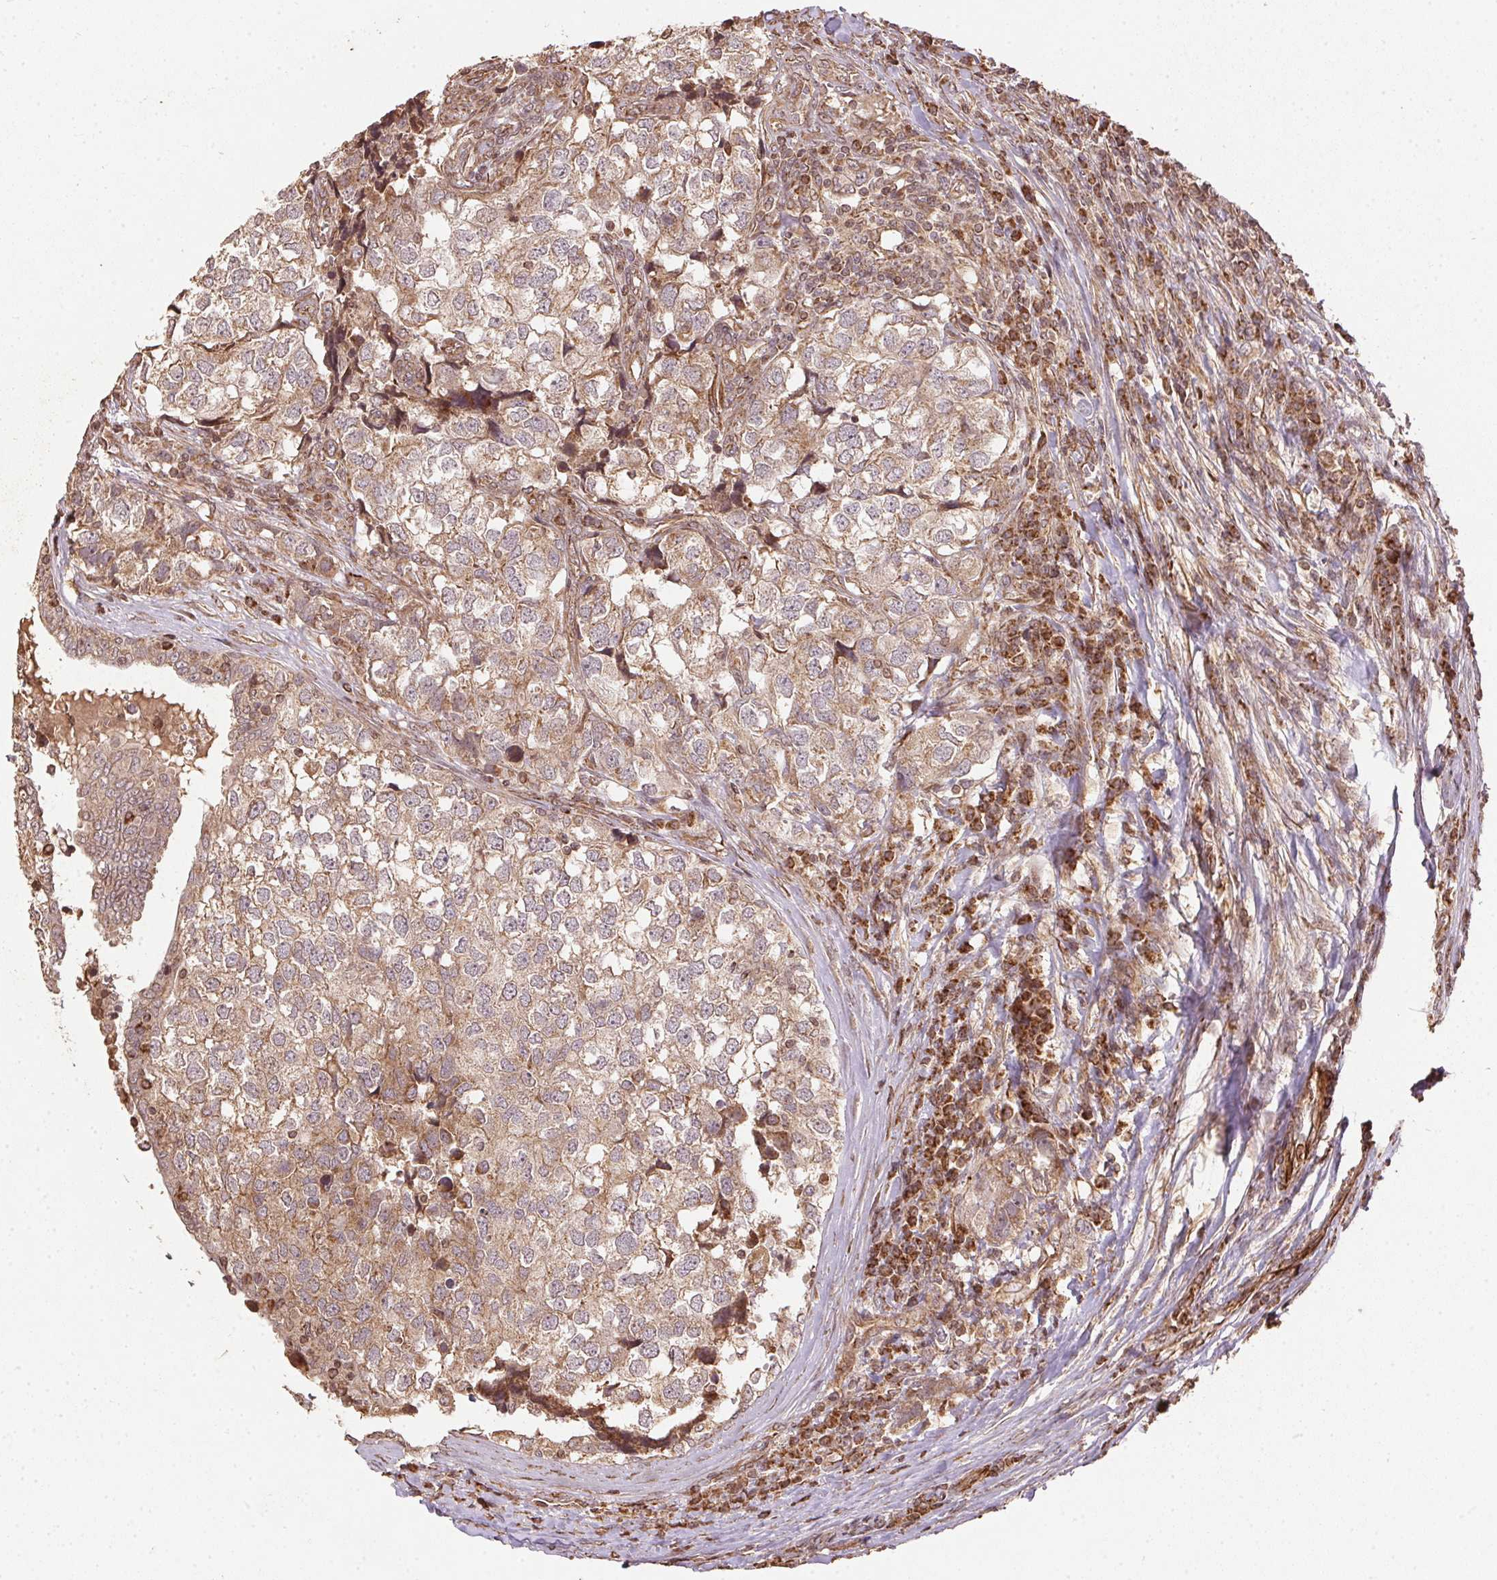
{"staining": {"intensity": "weak", "quantity": ">75%", "location": "cytoplasmic/membranous"}, "tissue": "breast cancer", "cell_type": "Tumor cells", "image_type": "cancer", "snomed": [{"axis": "morphology", "description": "Duct carcinoma"}, {"axis": "topography", "description": "Breast"}], "caption": "DAB (3,3'-diaminobenzidine) immunohistochemical staining of breast cancer shows weak cytoplasmic/membranous protein positivity in approximately >75% of tumor cells. Immunohistochemistry stains the protein in brown and the nuclei are stained blue.", "gene": "SPRED2", "patient": {"sex": "female", "age": 30}}